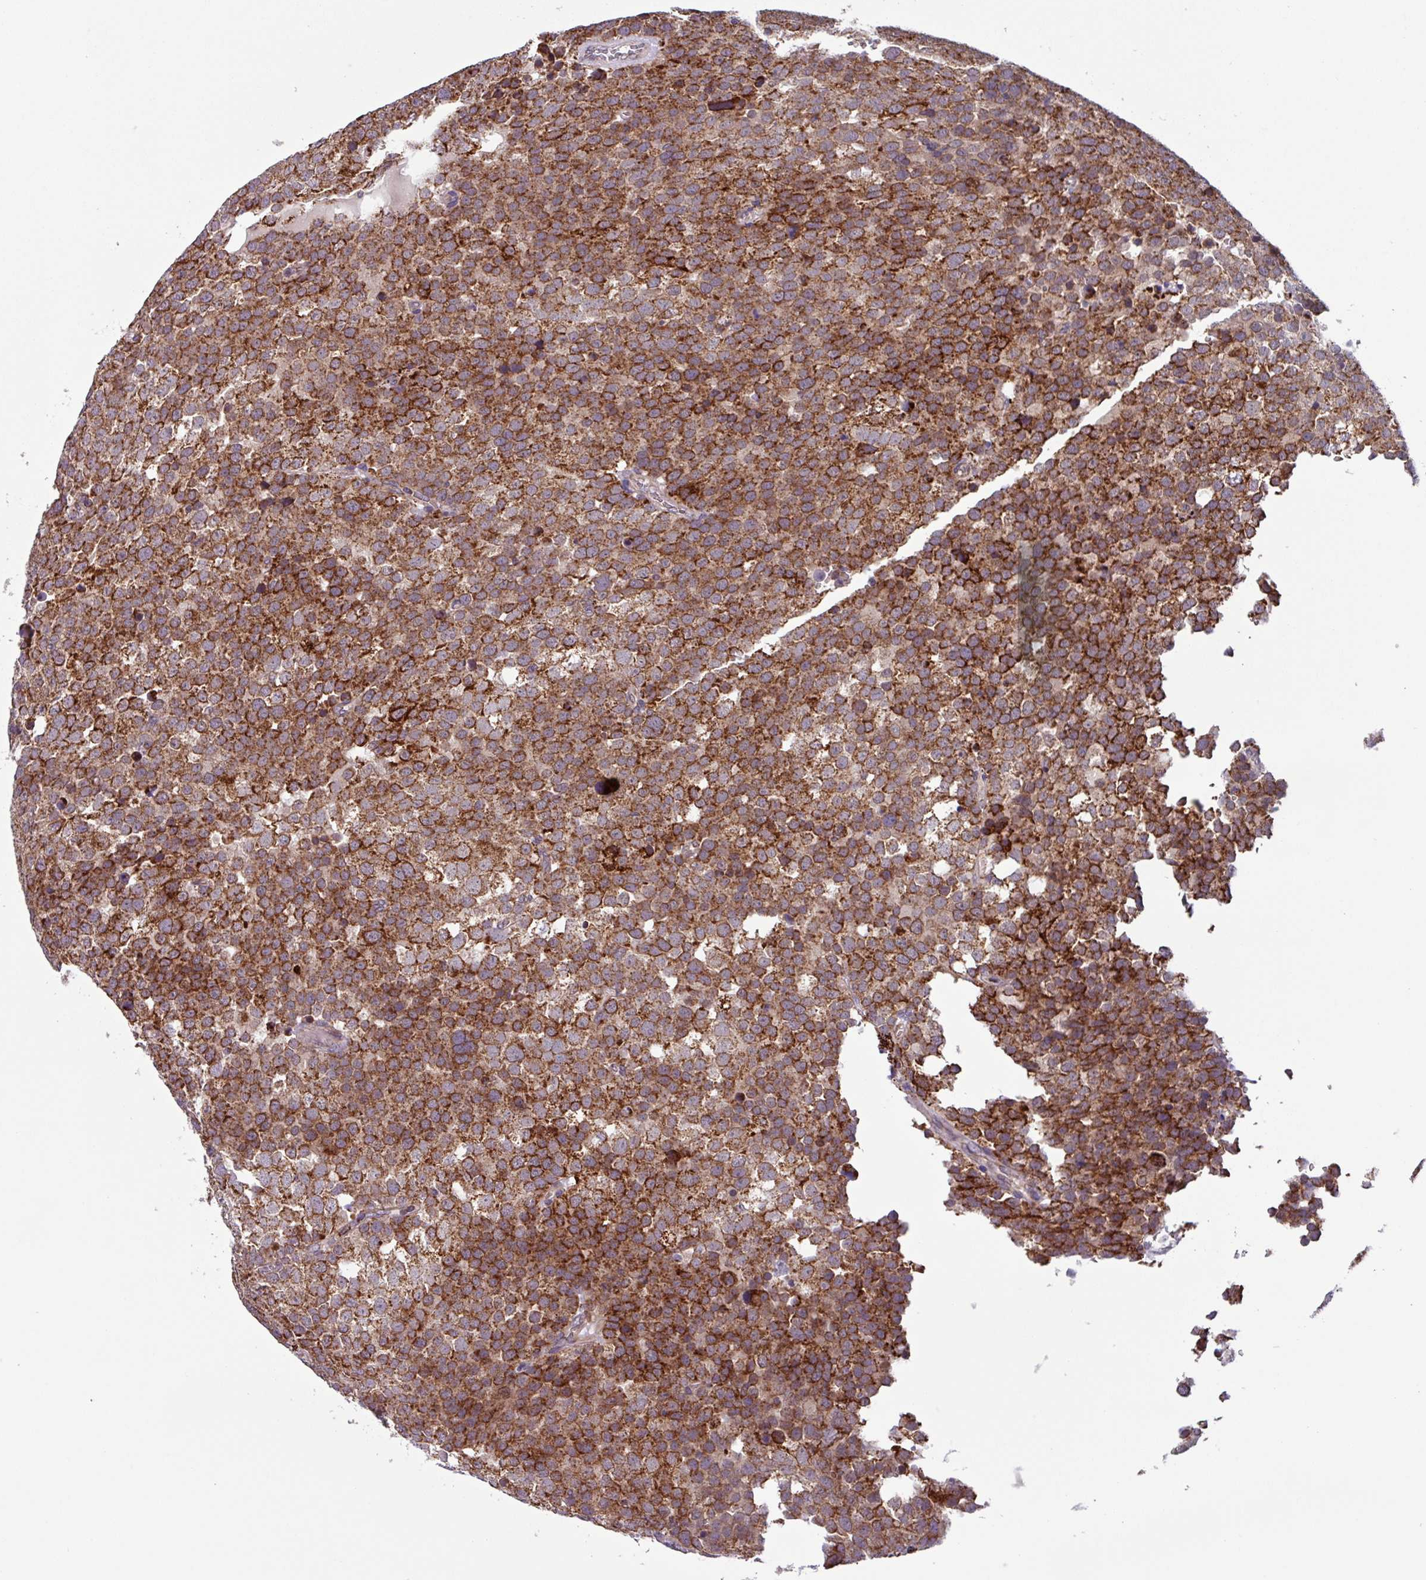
{"staining": {"intensity": "strong", "quantity": ">75%", "location": "cytoplasmic/membranous"}, "tissue": "testis cancer", "cell_type": "Tumor cells", "image_type": "cancer", "snomed": [{"axis": "morphology", "description": "Seminoma, NOS"}, {"axis": "topography", "description": "Testis"}], "caption": "Testis cancer stained with a brown dye demonstrates strong cytoplasmic/membranous positive positivity in about >75% of tumor cells.", "gene": "AKIRIN1", "patient": {"sex": "male", "age": 71}}